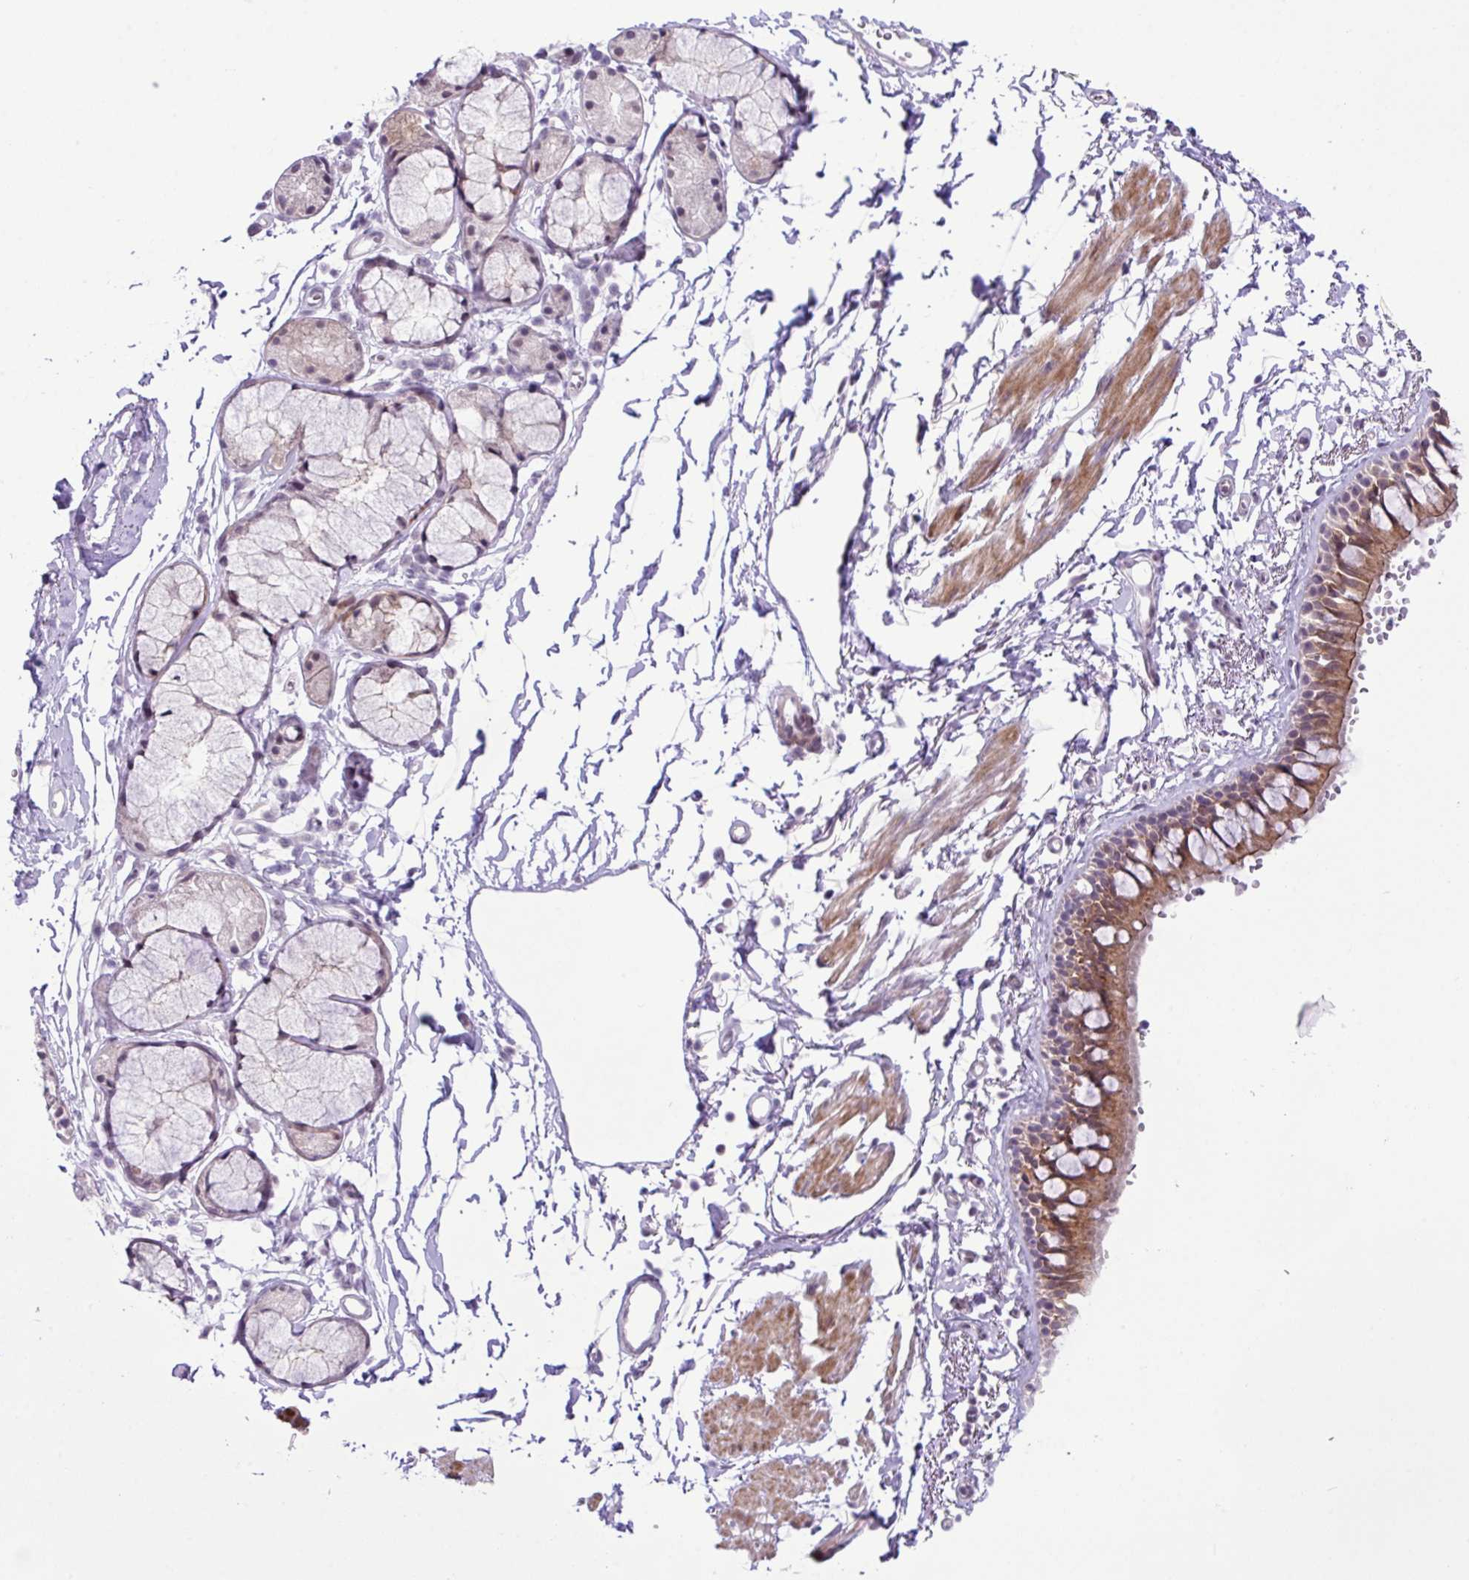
{"staining": {"intensity": "moderate", "quantity": "25%-75%", "location": "cytoplasmic/membranous"}, "tissue": "bronchus", "cell_type": "Respiratory epithelial cells", "image_type": "normal", "snomed": [{"axis": "morphology", "description": "Normal tissue, NOS"}, {"axis": "topography", "description": "Cartilage tissue"}, {"axis": "topography", "description": "Bronchus"}, {"axis": "topography", "description": "Peripheral nerve tissue"}], "caption": "Brown immunohistochemical staining in benign human bronchus reveals moderate cytoplasmic/membranous expression in approximately 25%-75% of respiratory epithelial cells. The protein is shown in brown color, while the nuclei are stained blue.", "gene": "YLPM1", "patient": {"sex": "female", "age": 59}}